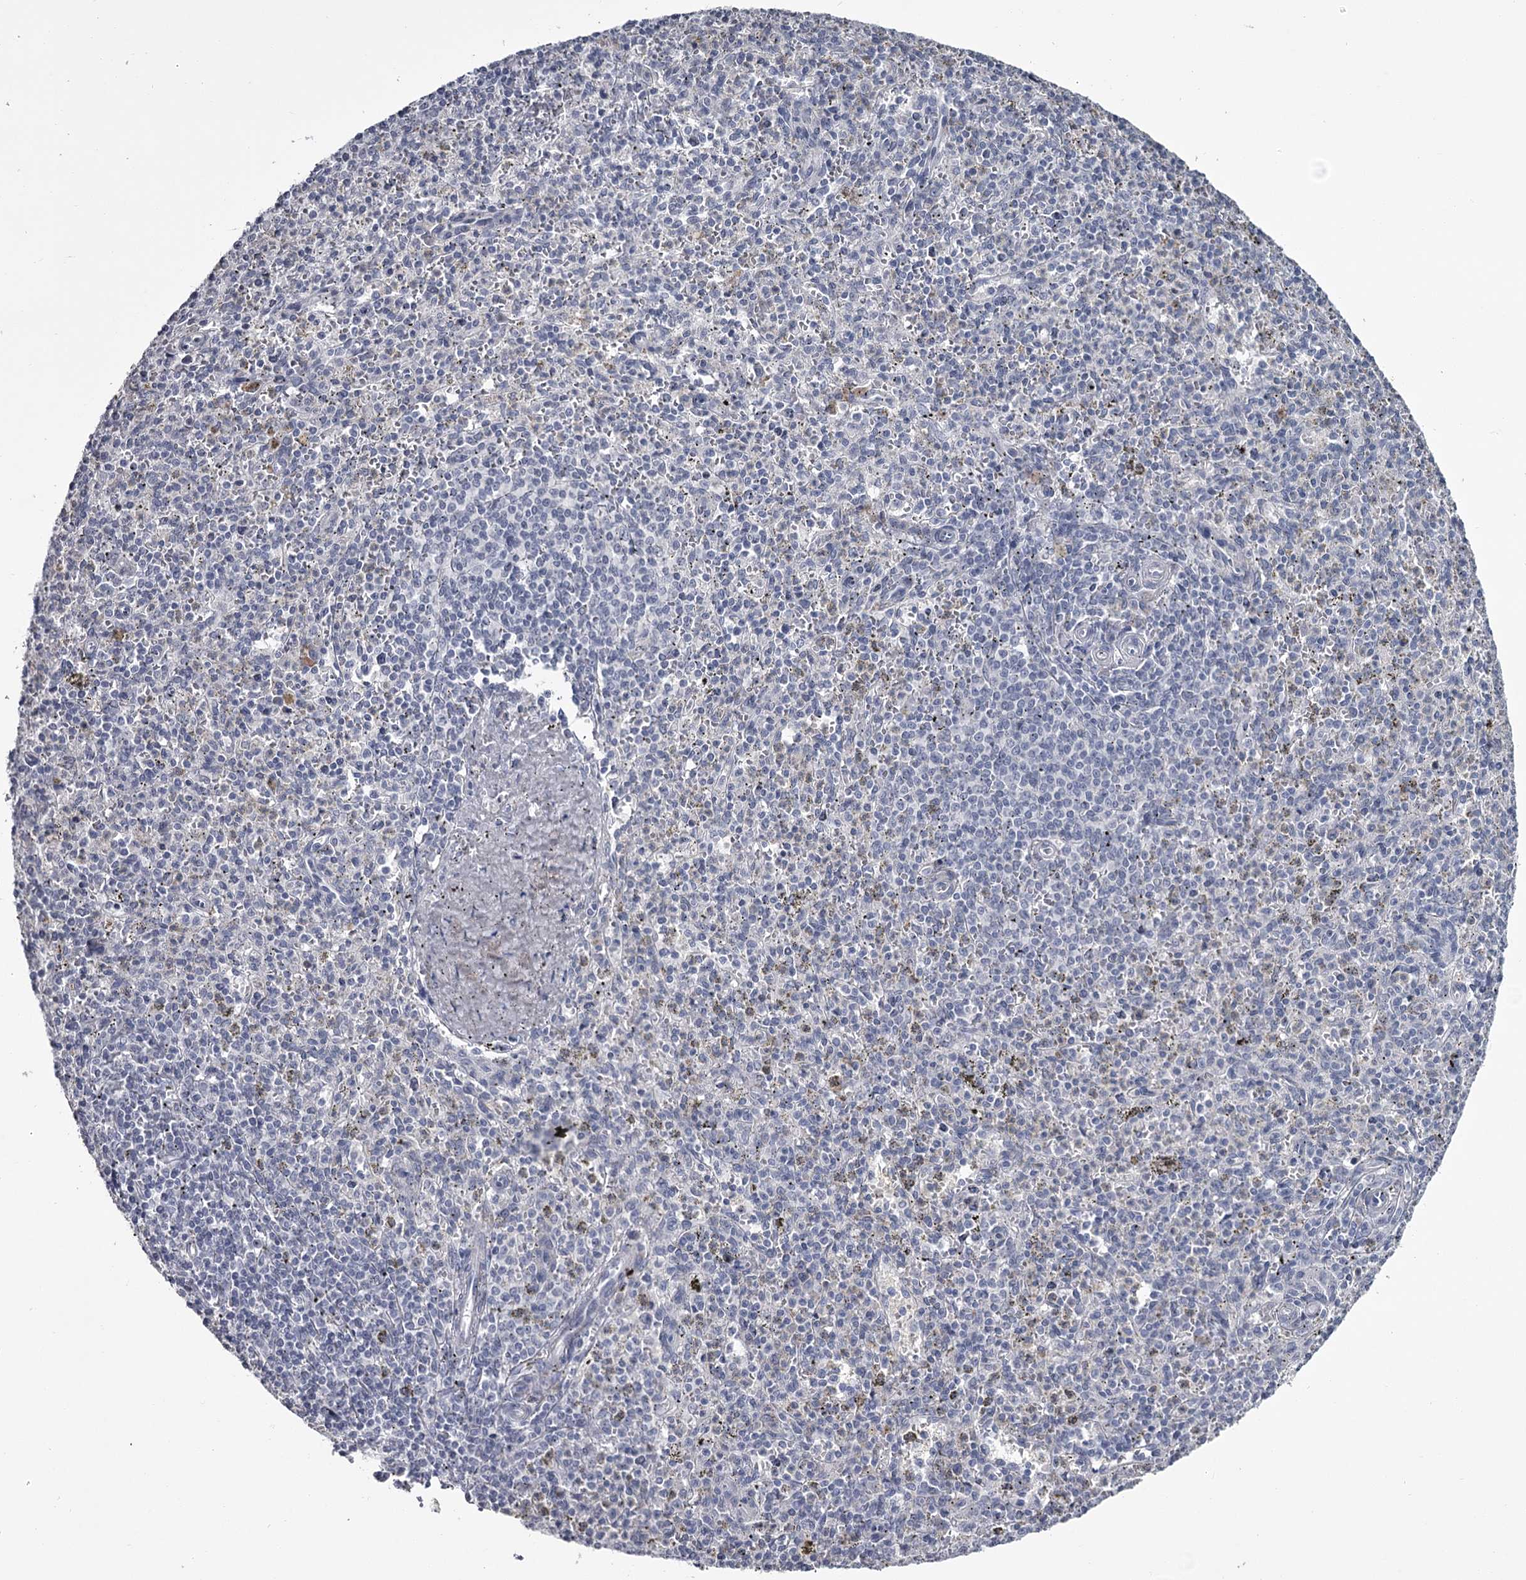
{"staining": {"intensity": "negative", "quantity": "none", "location": "none"}, "tissue": "spleen", "cell_type": "Cells in red pulp", "image_type": "normal", "snomed": [{"axis": "morphology", "description": "Normal tissue, NOS"}, {"axis": "topography", "description": "Spleen"}], "caption": "Histopathology image shows no protein expression in cells in red pulp of benign spleen. Nuclei are stained in blue.", "gene": "DAO", "patient": {"sex": "male", "age": 72}}